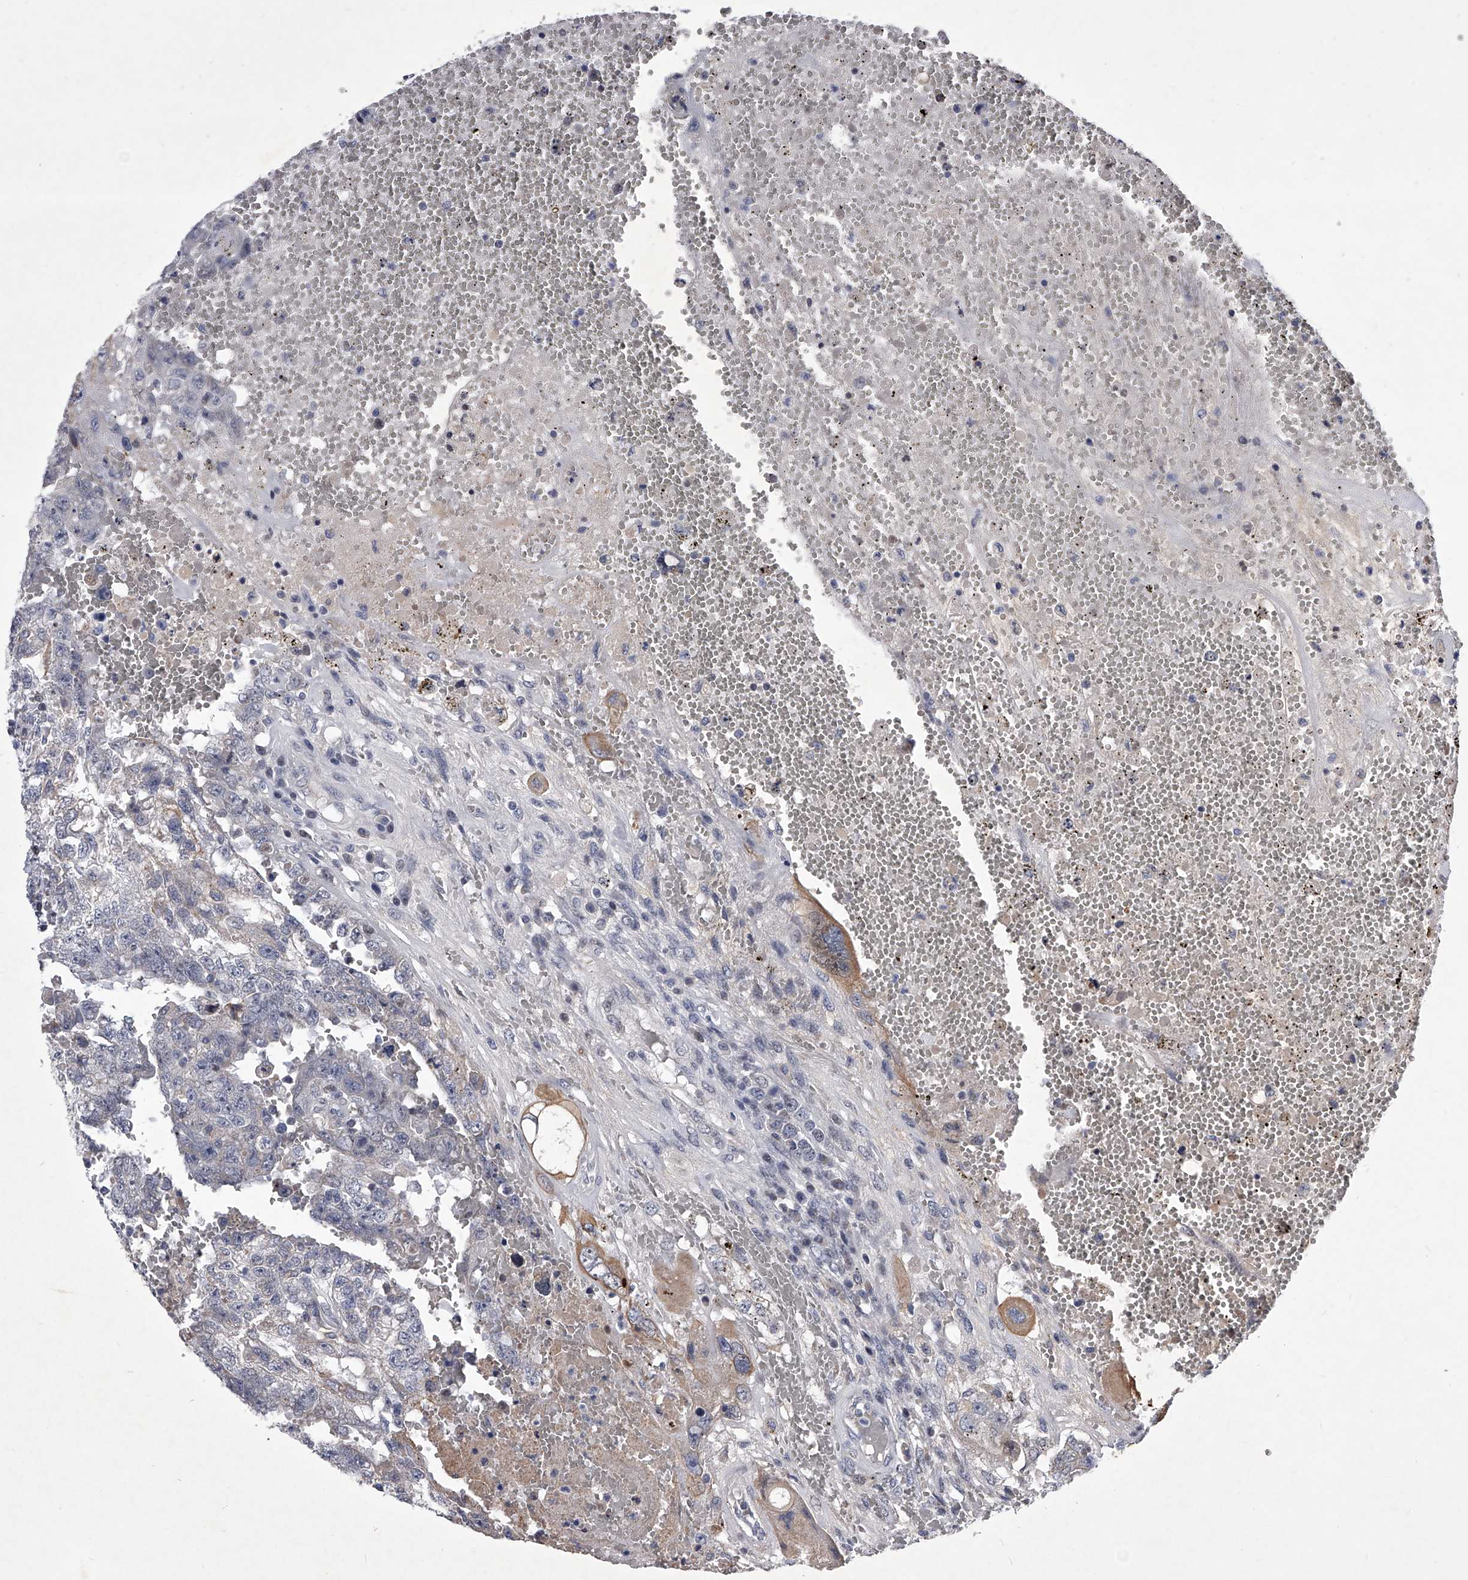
{"staining": {"intensity": "negative", "quantity": "none", "location": "none"}, "tissue": "testis cancer", "cell_type": "Tumor cells", "image_type": "cancer", "snomed": [{"axis": "morphology", "description": "Carcinoma, Embryonal, NOS"}, {"axis": "topography", "description": "Testis"}], "caption": "Immunohistochemistry (IHC) micrograph of human testis cancer stained for a protein (brown), which reveals no staining in tumor cells.", "gene": "ZNF76", "patient": {"sex": "male", "age": 26}}